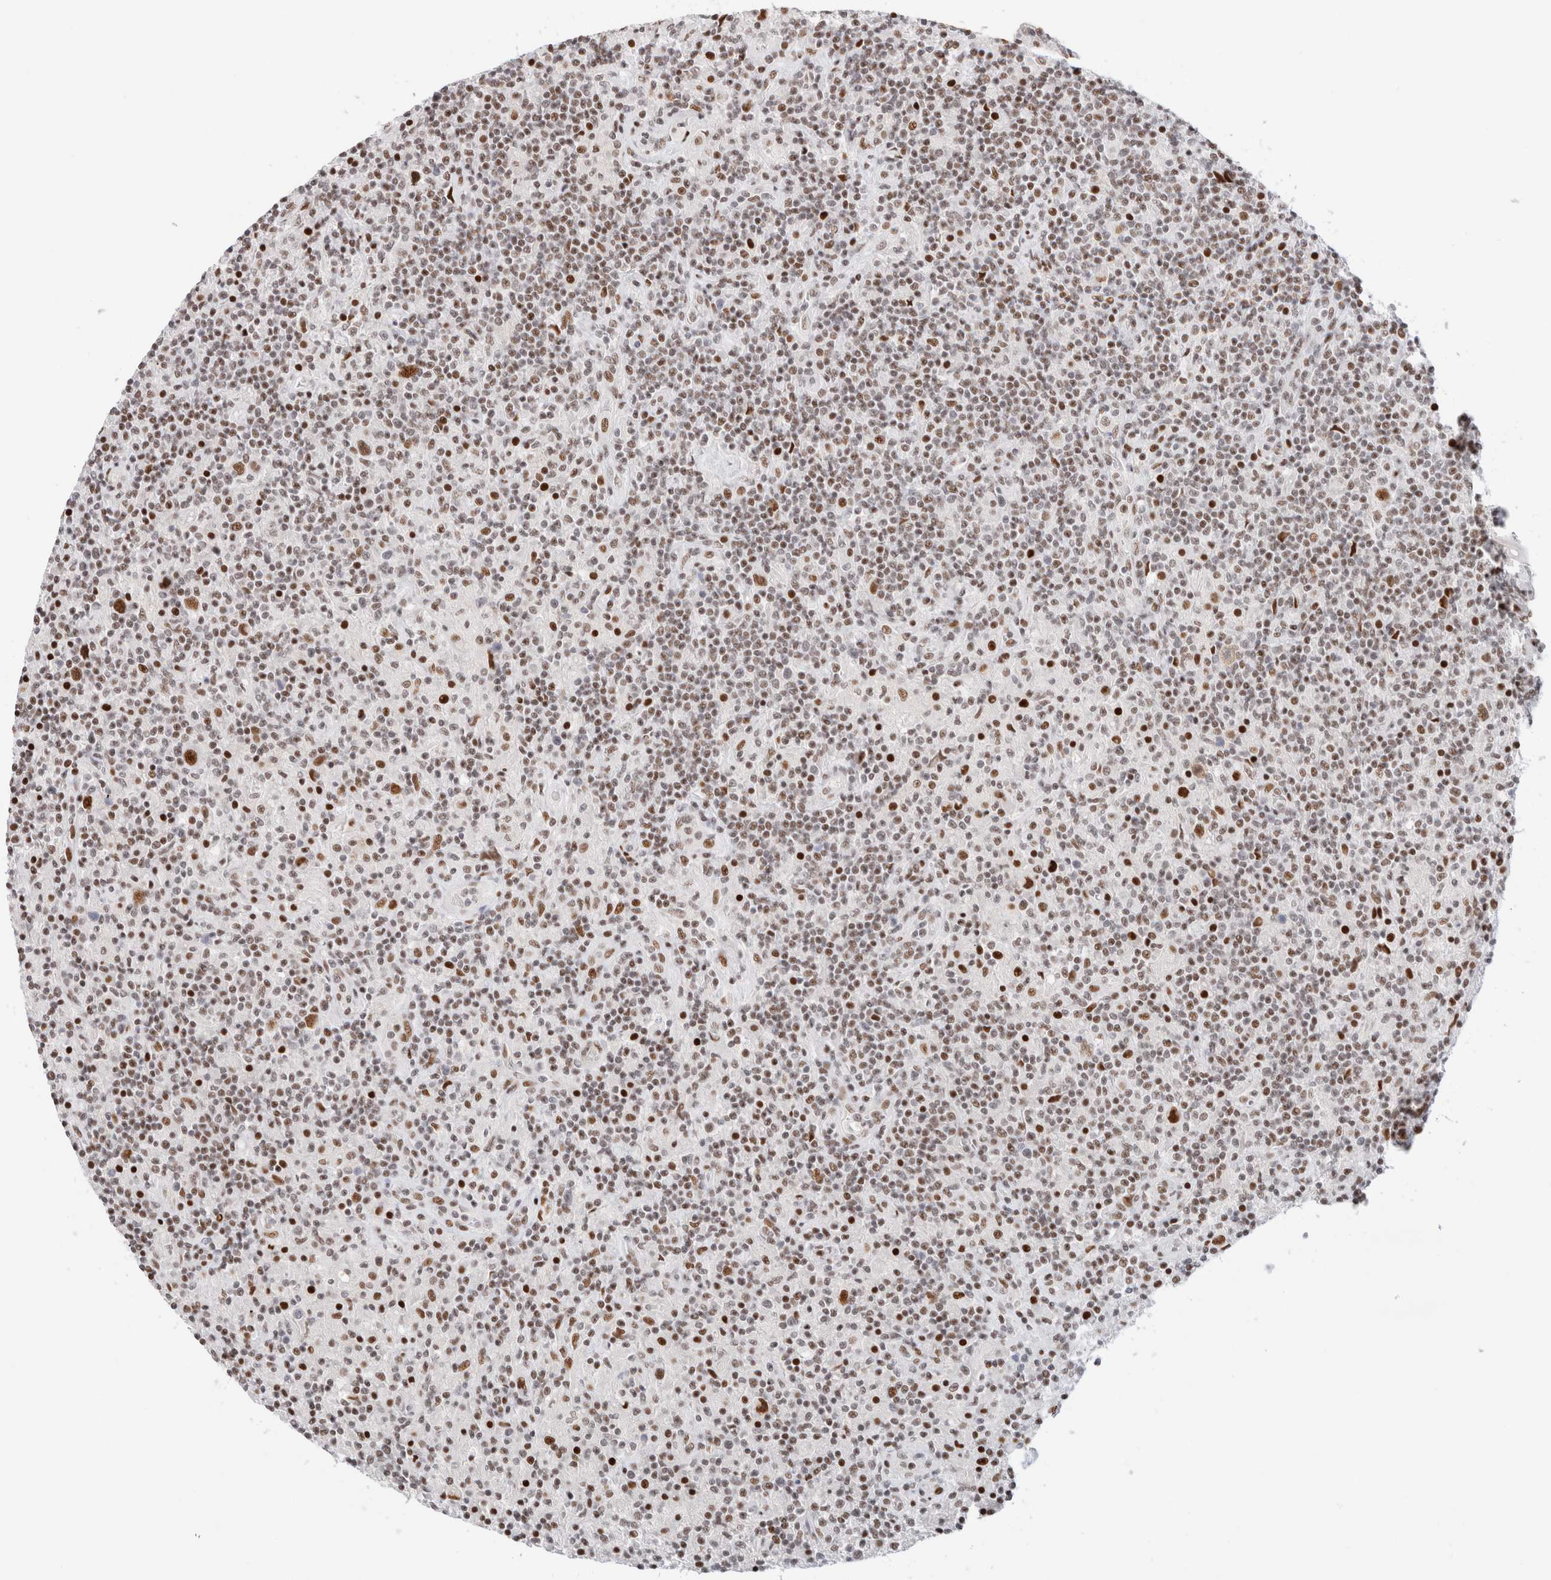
{"staining": {"intensity": "moderate", "quantity": ">75%", "location": "nuclear"}, "tissue": "lymphoma", "cell_type": "Tumor cells", "image_type": "cancer", "snomed": [{"axis": "morphology", "description": "Hodgkin's disease, NOS"}, {"axis": "topography", "description": "Lymph node"}], "caption": "Immunohistochemical staining of human lymphoma exhibits medium levels of moderate nuclear protein expression in about >75% of tumor cells.", "gene": "ZNF282", "patient": {"sex": "male", "age": 70}}